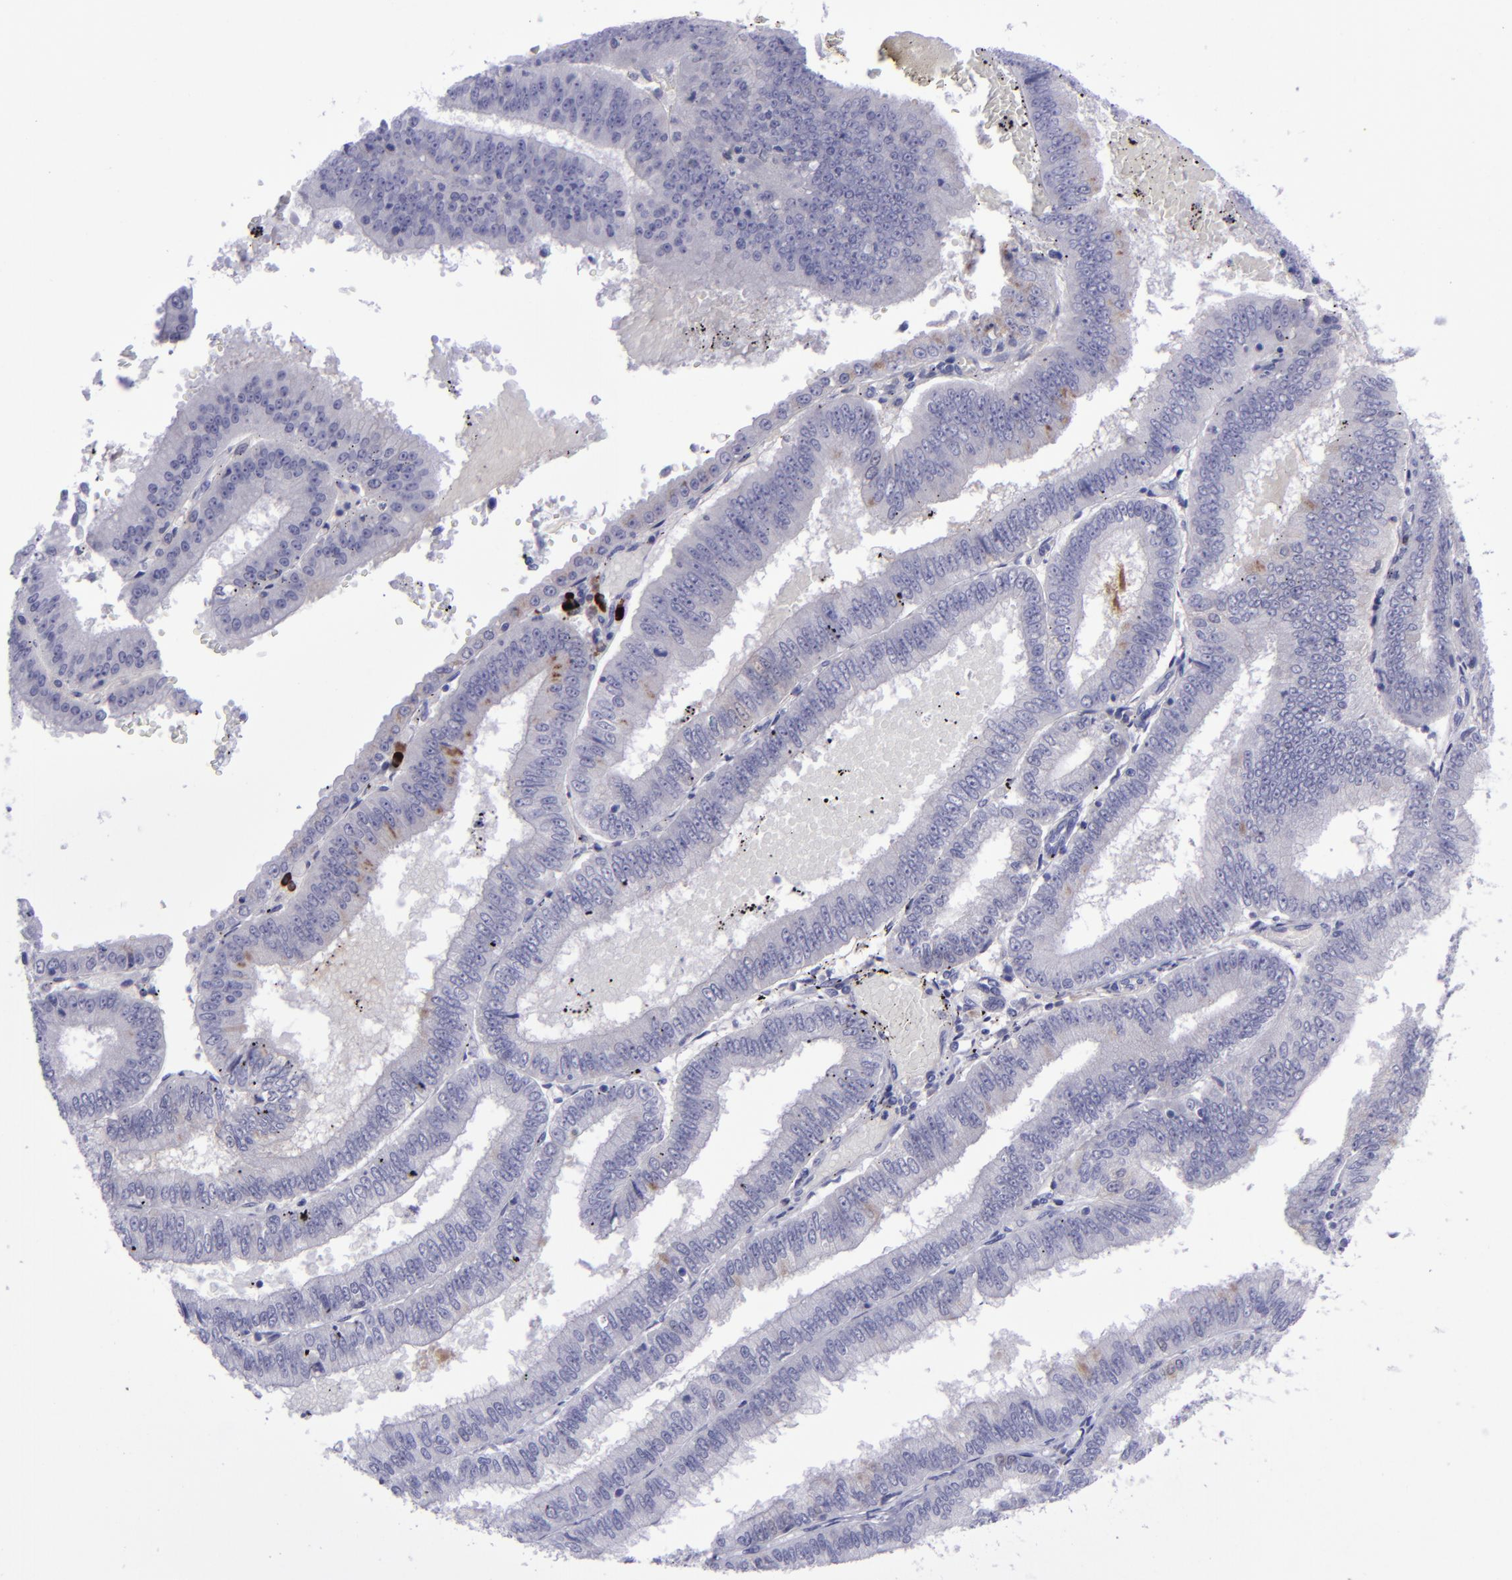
{"staining": {"intensity": "negative", "quantity": "none", "location": "none"}, "tissue": "endometrial cancer", "cell_type": "Tumor cells", "image_type": "cancer", "snomed": [{"axis": "morphology", "description": "Adenocarcinoma, NOS"}, {"axis": "topography", "description": "Endometrium"}], "caption": "Tumor cells show no significant staining in adenocarcinoma (endometrial).", "gene": "POU2F2", "patient": {"sex": "female", "age": 66}}